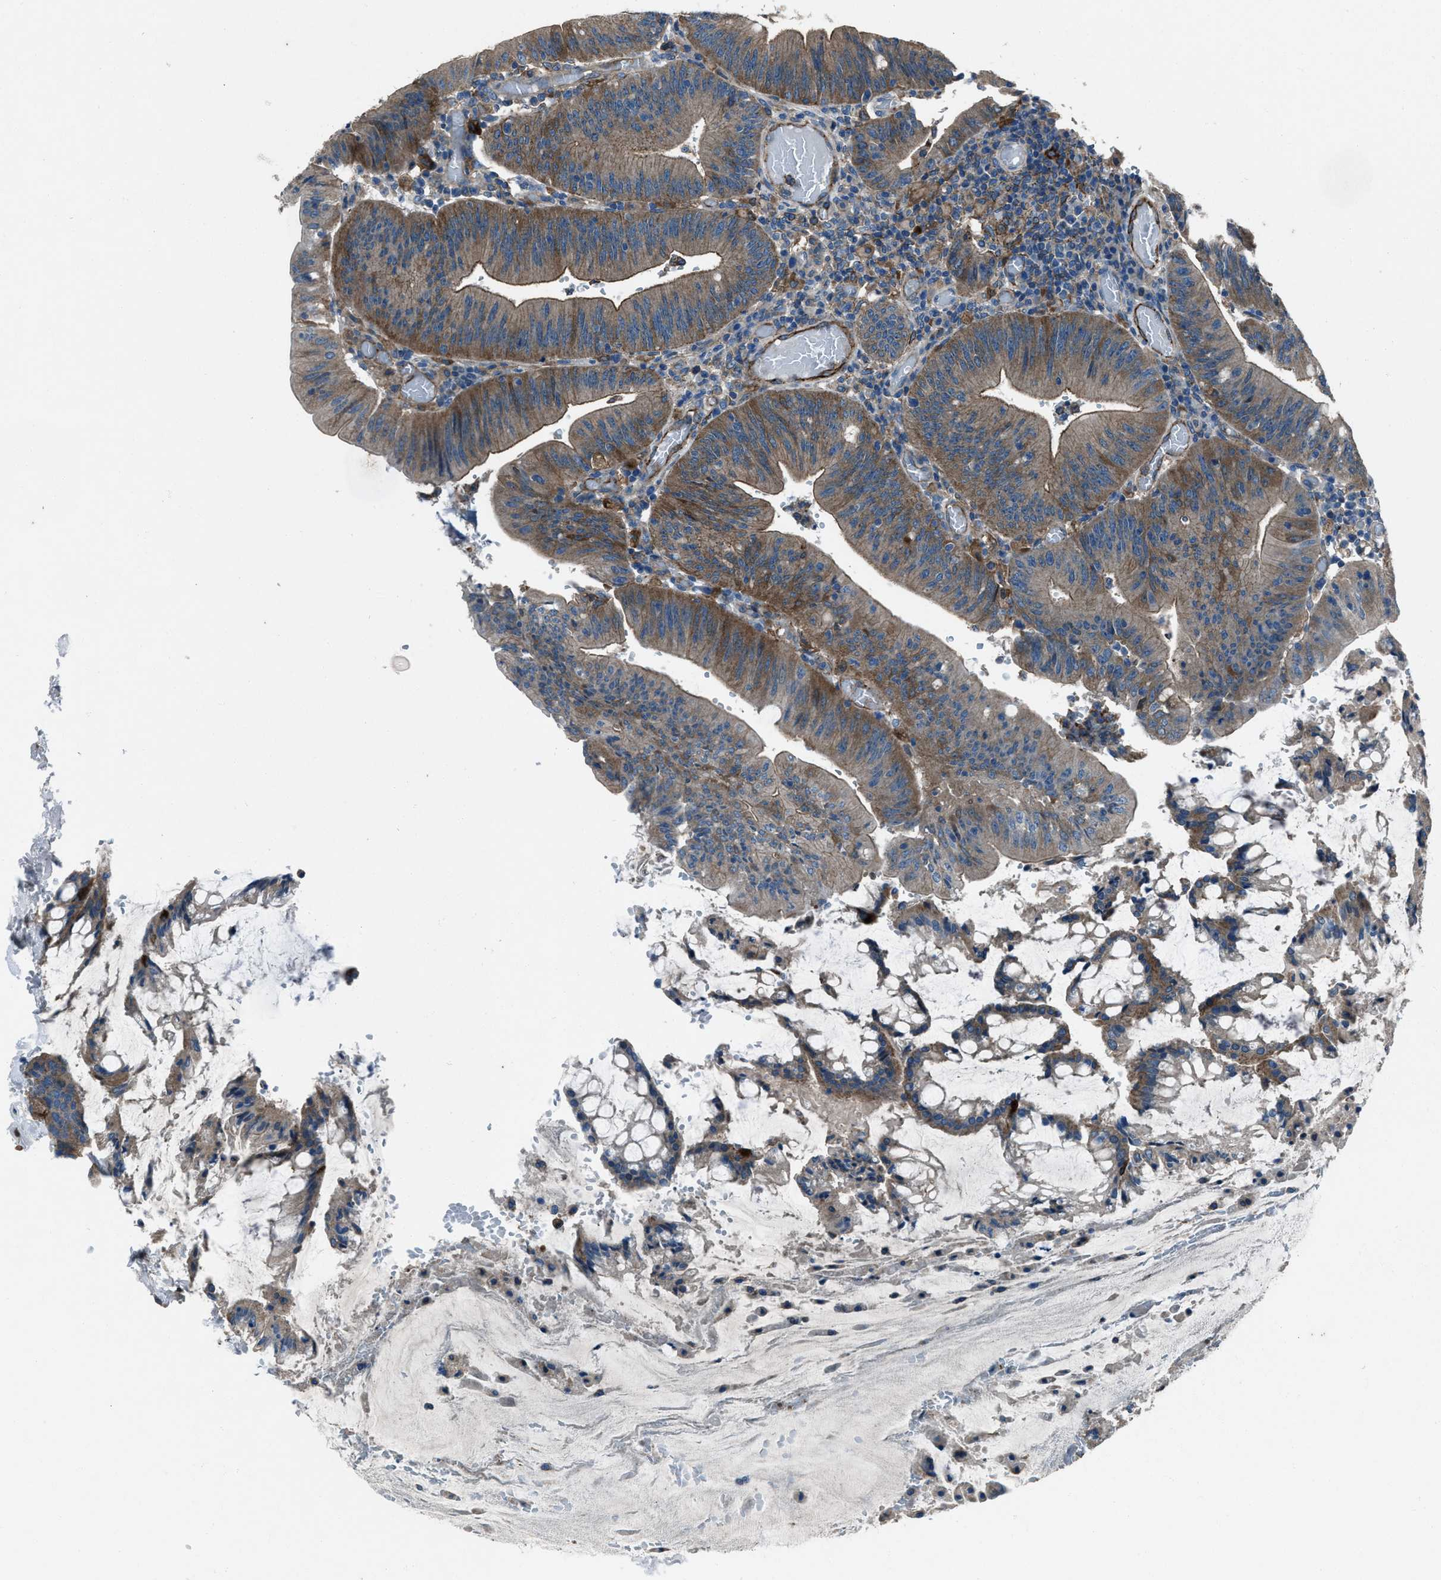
{"staining": {"intensity": "moderate", "quantity": ">75%", "location": "cytoplasmic/membranous"}, "tissue": "colorectal cancer", "cell_type": "Tumor cells", "image_type": "cancer", "snomed": [{"axis": "morphology", "description": "Normal tissue, NOS"}, {"axis": "morphology", "description": "Adenocarcinoma, NOS"}, {"axis": "topography", "description": "Rectum"}], "caption": "A micrograph of colorectal cancer stained for a protein demonstrates moderate cytoplasmic/membranous brown staining in tumor cells. (DAB (3,3'-diaminobenzidine) = brown stain, brightfield microscopy at high magnification).", "gene": "SVIL", "patient": {"sex": "female", "age": 66}}